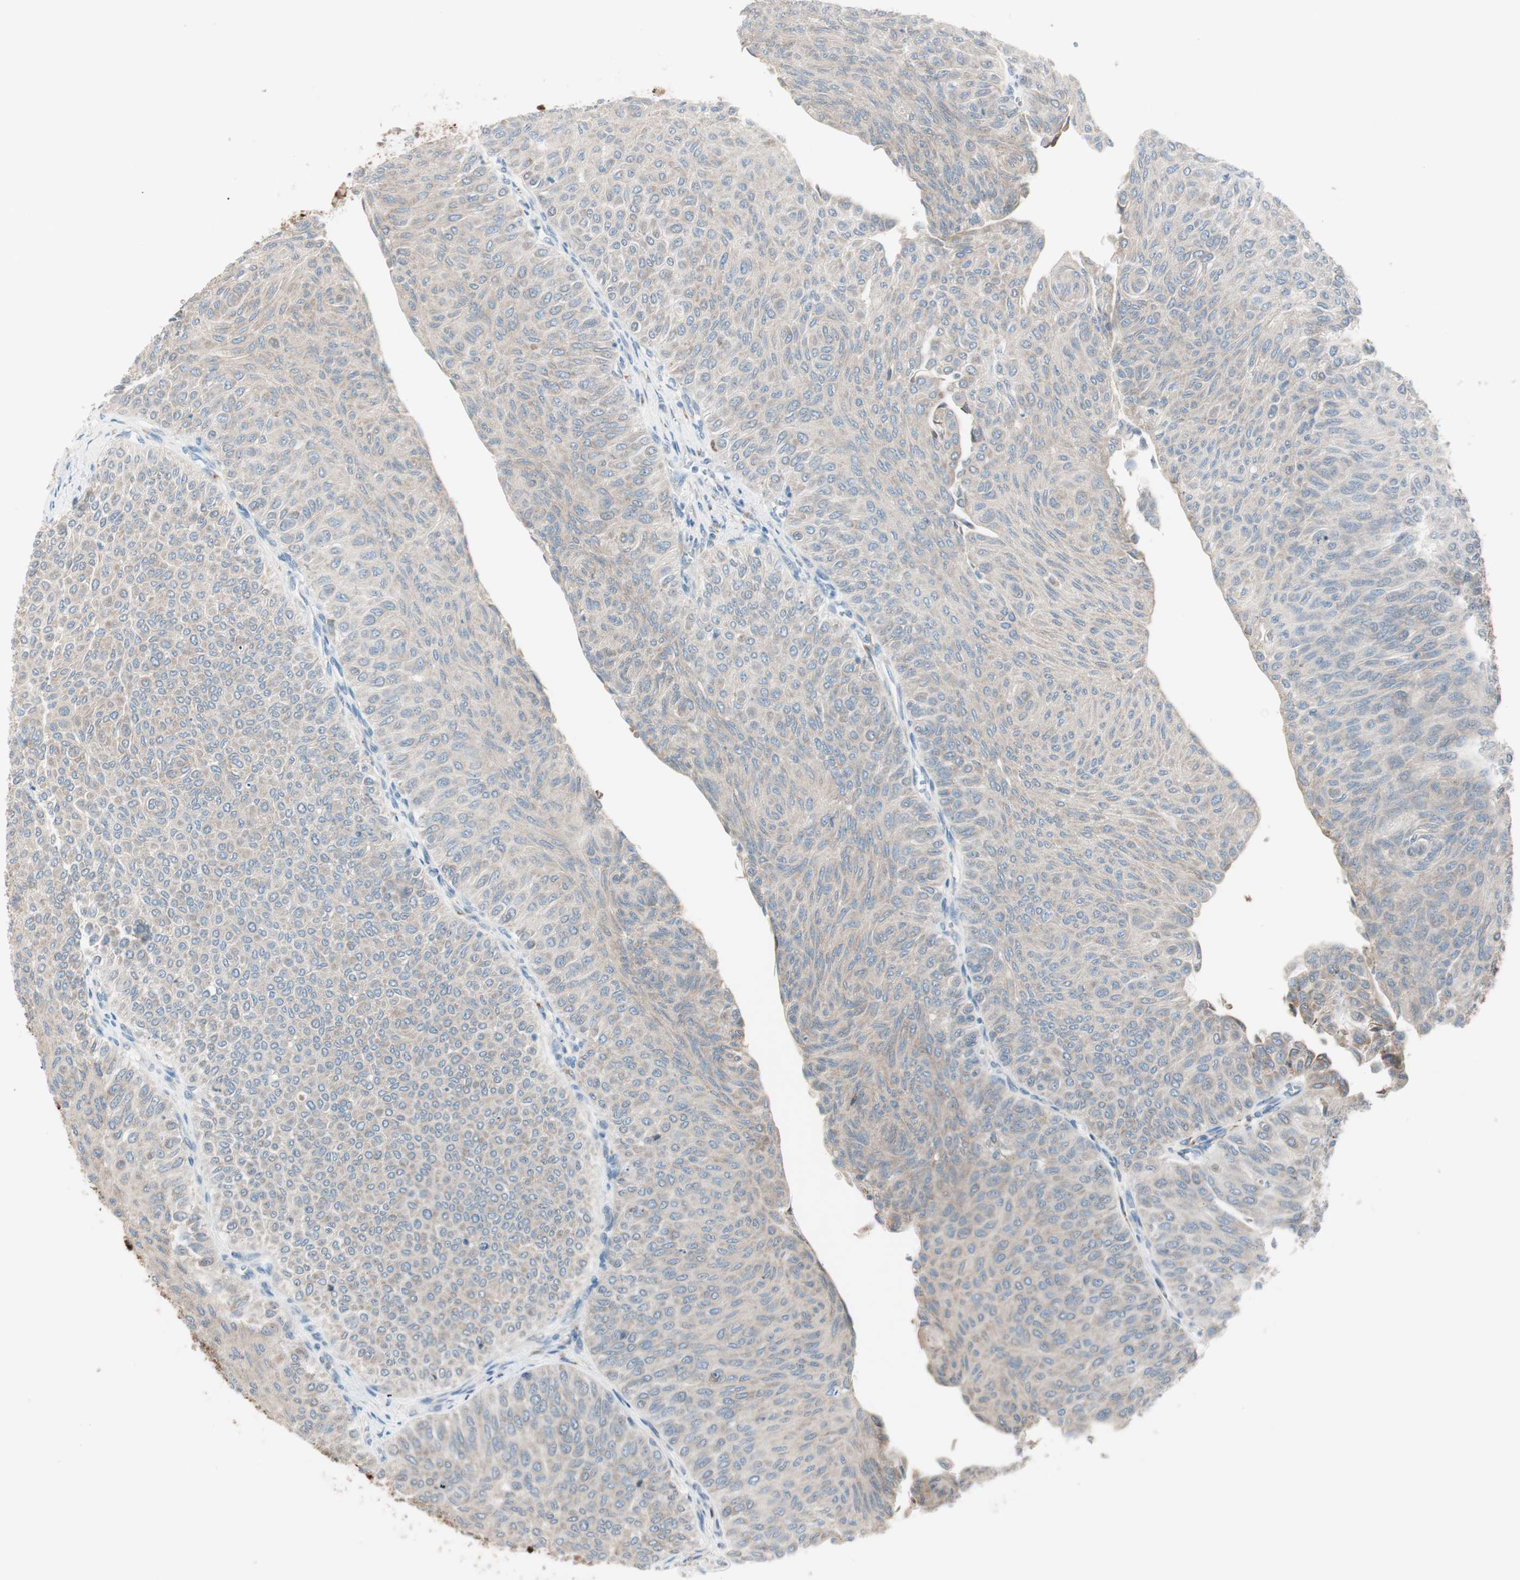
{"staining": {"intensity": "moderate", "quantity": ">75%", "location": "cytoplasmic/membranous"}, "tissue": "urothelial cancer", "cell_type": "Tumor cells", "image_type": "cancer", "snomed": [{"axis": "morphology", "description": "Urothelial carcinoma, Low grade"}, {"axis": "topography", "description": "Urinary bladder"}], "caption": "The histopathology image reveals staining of urothelial cancer, revealing moderate cytoplasmic/membranous protein positivity (brown color) within tumor cells.", "gene": "P4HTM", "patient": {"sex": "male", "age": 78}}